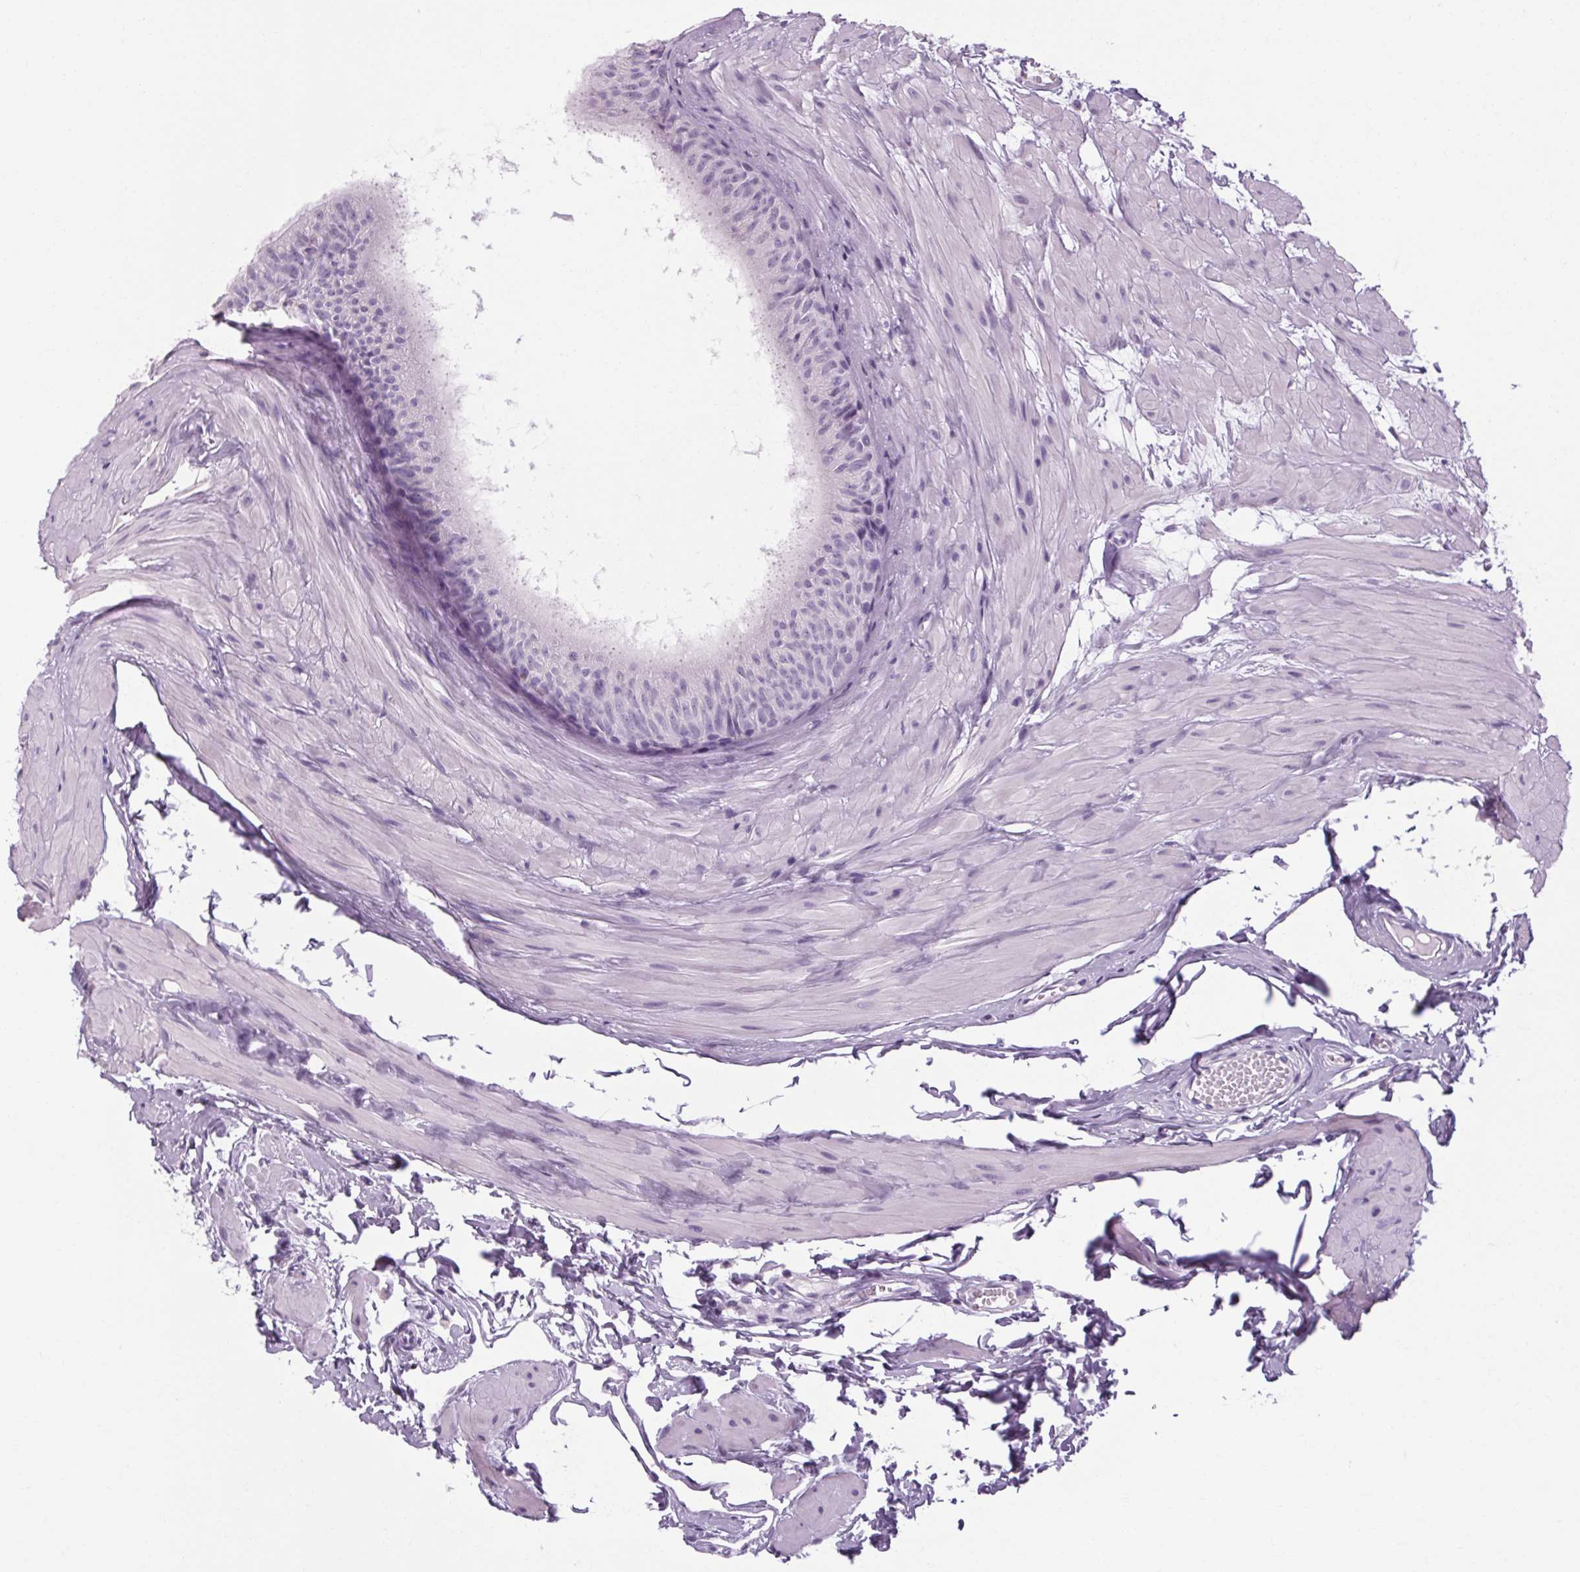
{"staining": {"intensity": "negative", "quantity": "none", "location": "none"}, "tissue": "epididymis", "cell_type": "Glandular cells", "image_type": "normal", "snomed": [{"axis": "morphology", "description": "Normal tissue, NOS"}, {"axis": "topography", "description": "Epididymis"}], "caption": "DAB immunohistochemical staining of unremarkable human epididymis exhibits no significant positivity in glandular cells. (IHC, brightfield microscopy, high magnification).", "gene": "POMC", "patient": {"sex": "male", "age": 33}}